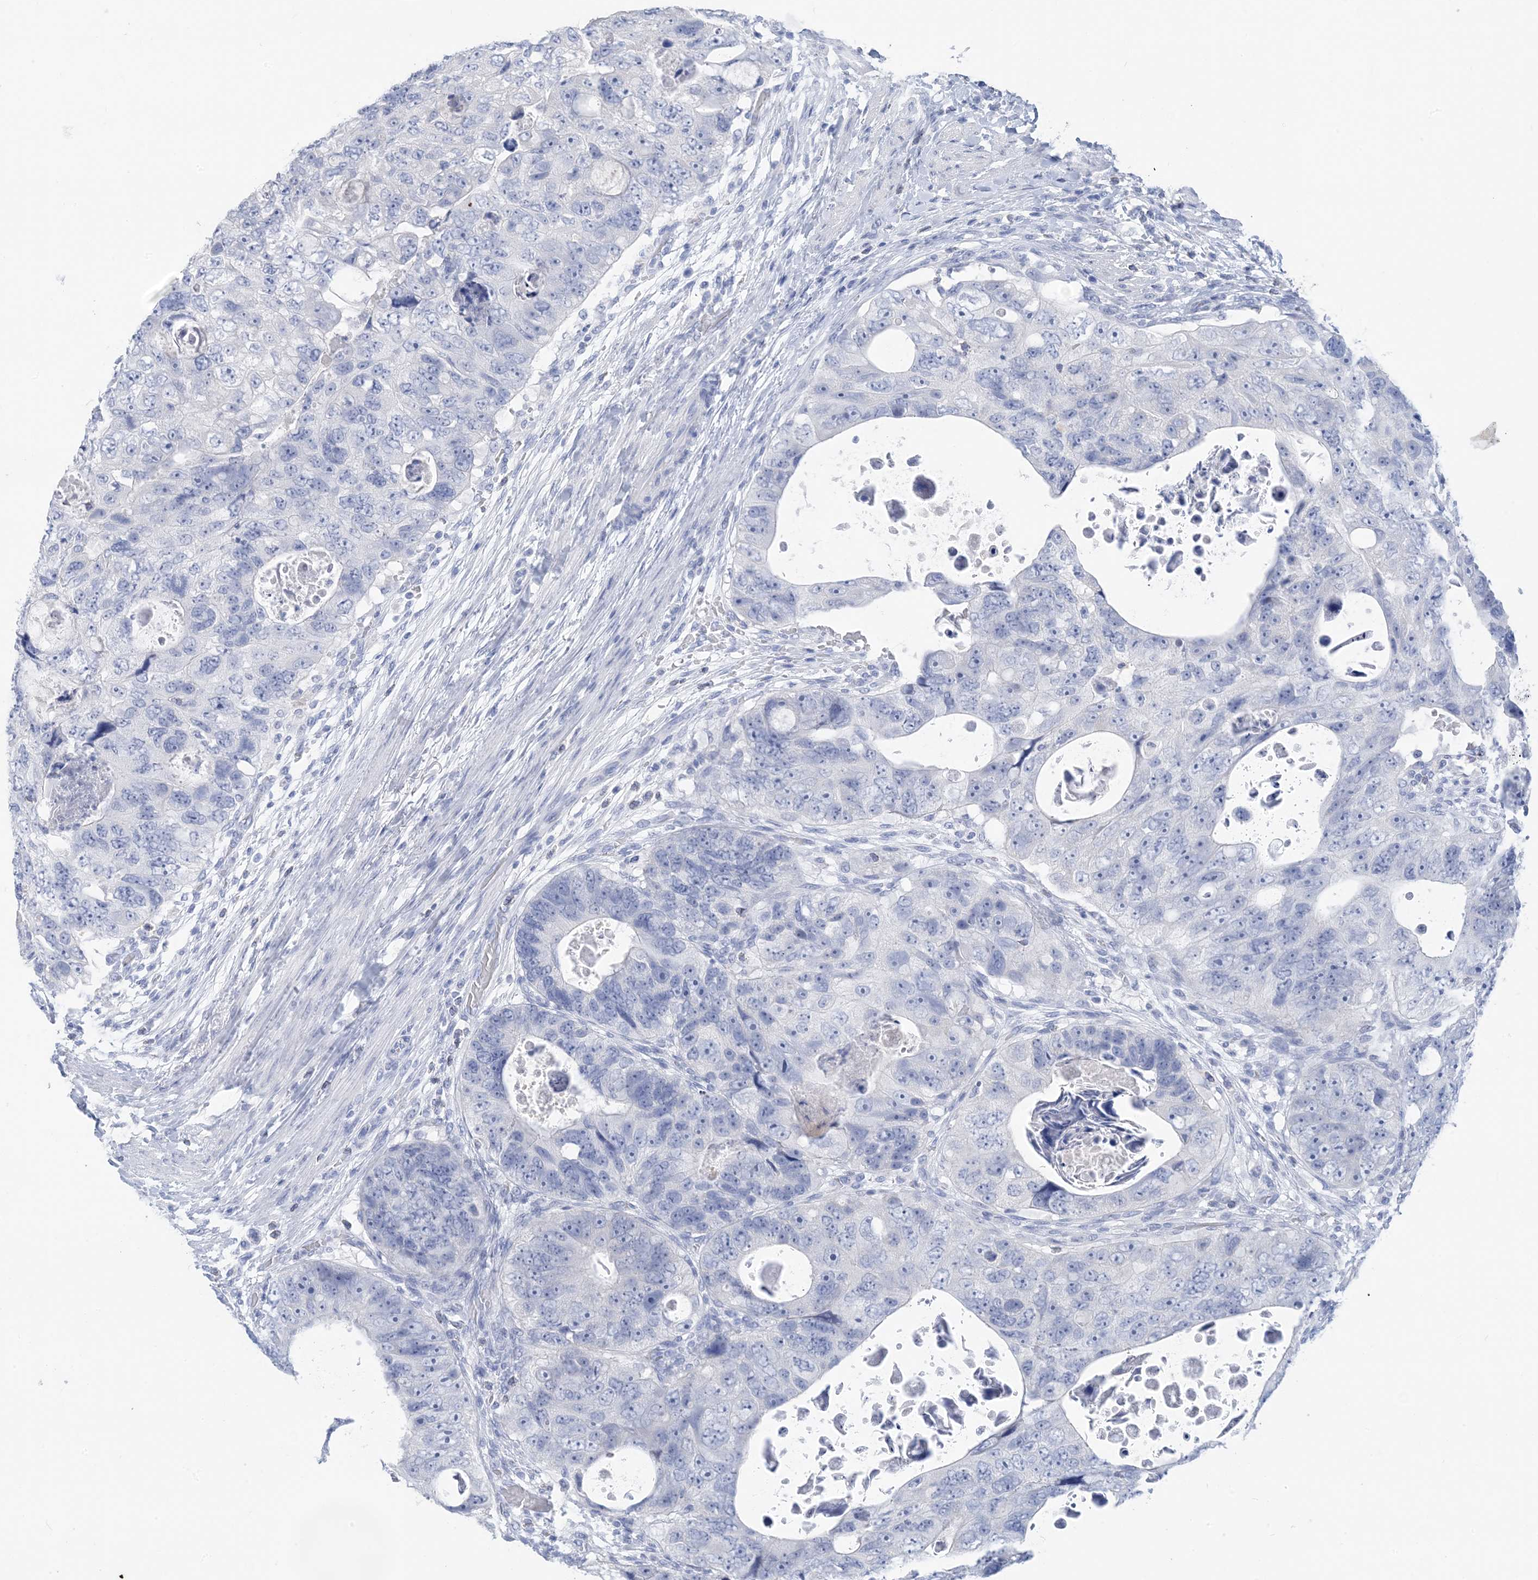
{"staining": {"intensity": "negative", "quantity": "none", "location": "none"}, "tissue": "colorectal cancer", "cell_type": "Tumor cells", "image_type": "cancer", "snomed": [{"axis": "morphology", "description": "Adenocarcinoma, NOS"}, {"axis": "topography", "description": "Rectum"}], "caption": "High magnification brightfield microscopy of colorectal adenocarcinoma stained with DAB (brown) and counterstained with hematoxylin (blue): tumor cells show no significant staining.", "gene": "SH3YL1", "patient": {"sex": "male", "age": 59}}